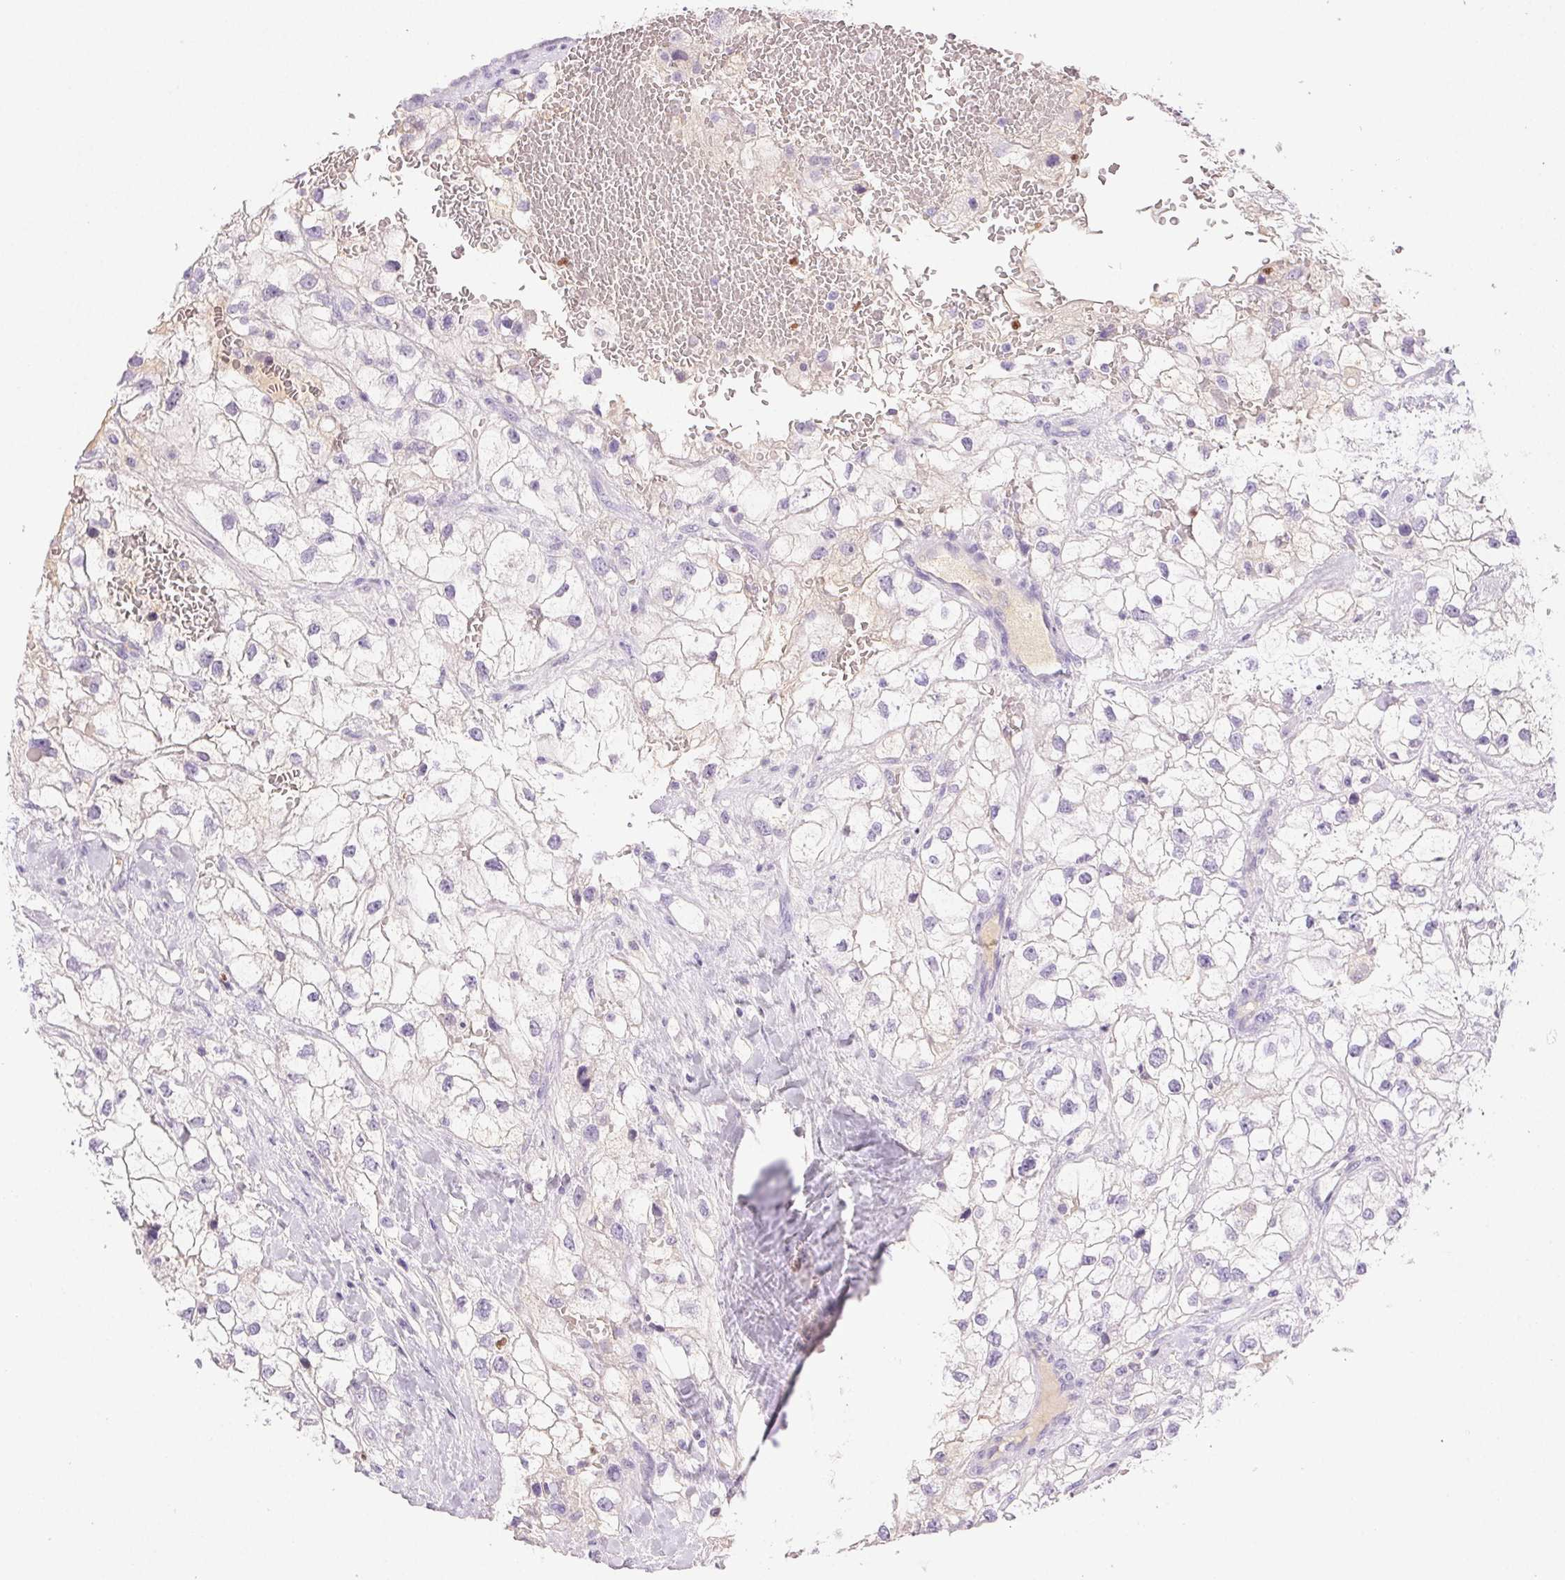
{"staining": {"intensity": "negative", "quantity": "none", "location": "none"}, "tissue": "renal cancer", "cell_type": "Tumor cells", "image_type": "cancer", "snomed": [{"axis": "morphology", "description": "Adenocarcinoma, NOS"}, {"axis": "topography", "description": "Kidney"}], "caption": "Protein analysis of renal adenocarcinoma exhibits no significant staining in tumor cells.", "gene": "PADI4", "patient": {"sex": "male", "age": 59}}